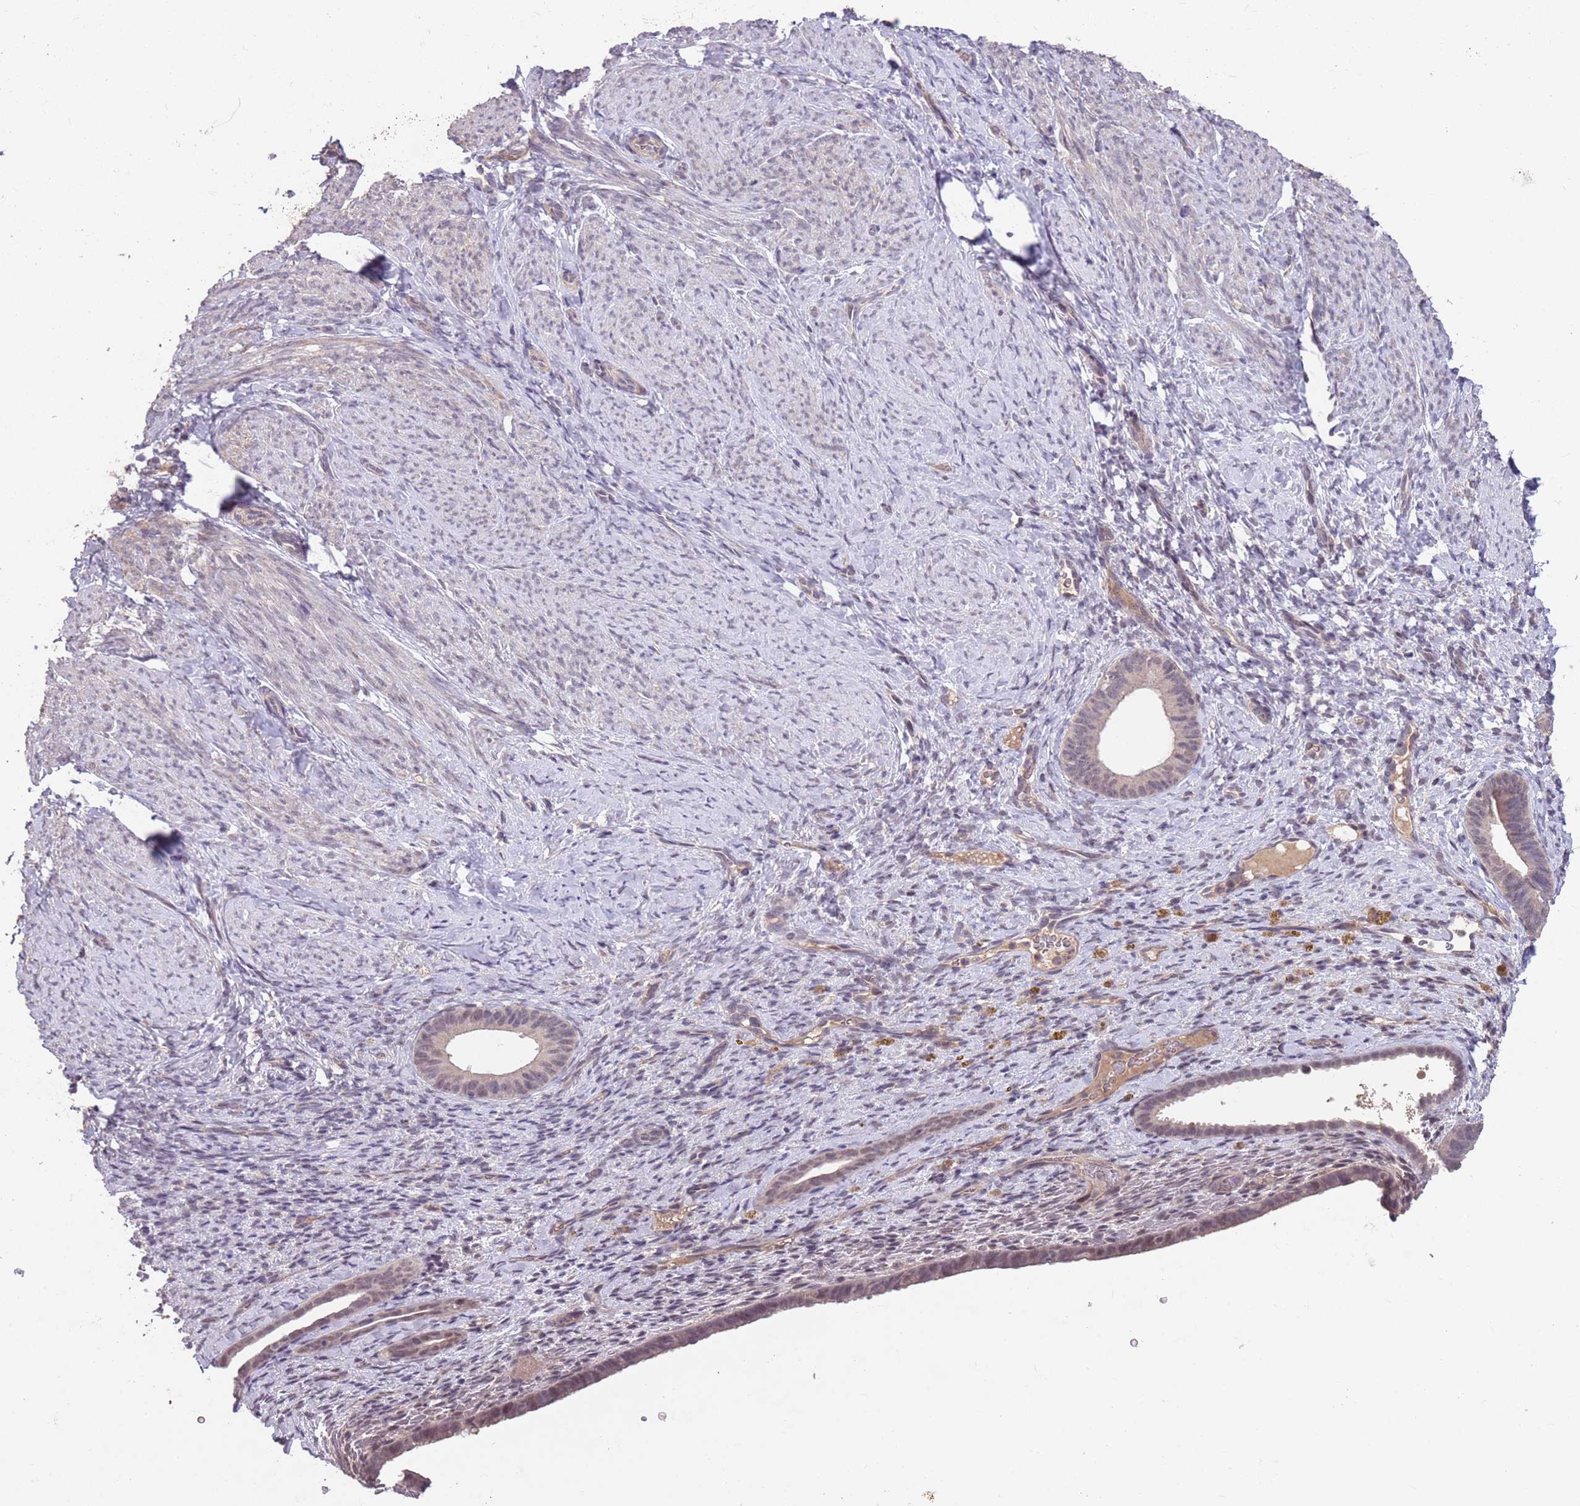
{"staining": {"intensity": "negative", "quantity": "none", "location": "none"}, "tissue": "endometrium", "cell_type": "Cells in endometrial stroma", "image_type": "normal", "snomed": [{"axis": "morphology", "description": "Normal tissue, NOS"}, {"axis": "topography", "description": "Endometrium"}], "caption": "The immunohistochemistry (IHC) image has no significant positivity in cells in endometrial stroma of endometrium.", "gene": "MEI1", "patient": {"sex": "female", "age": 65}}